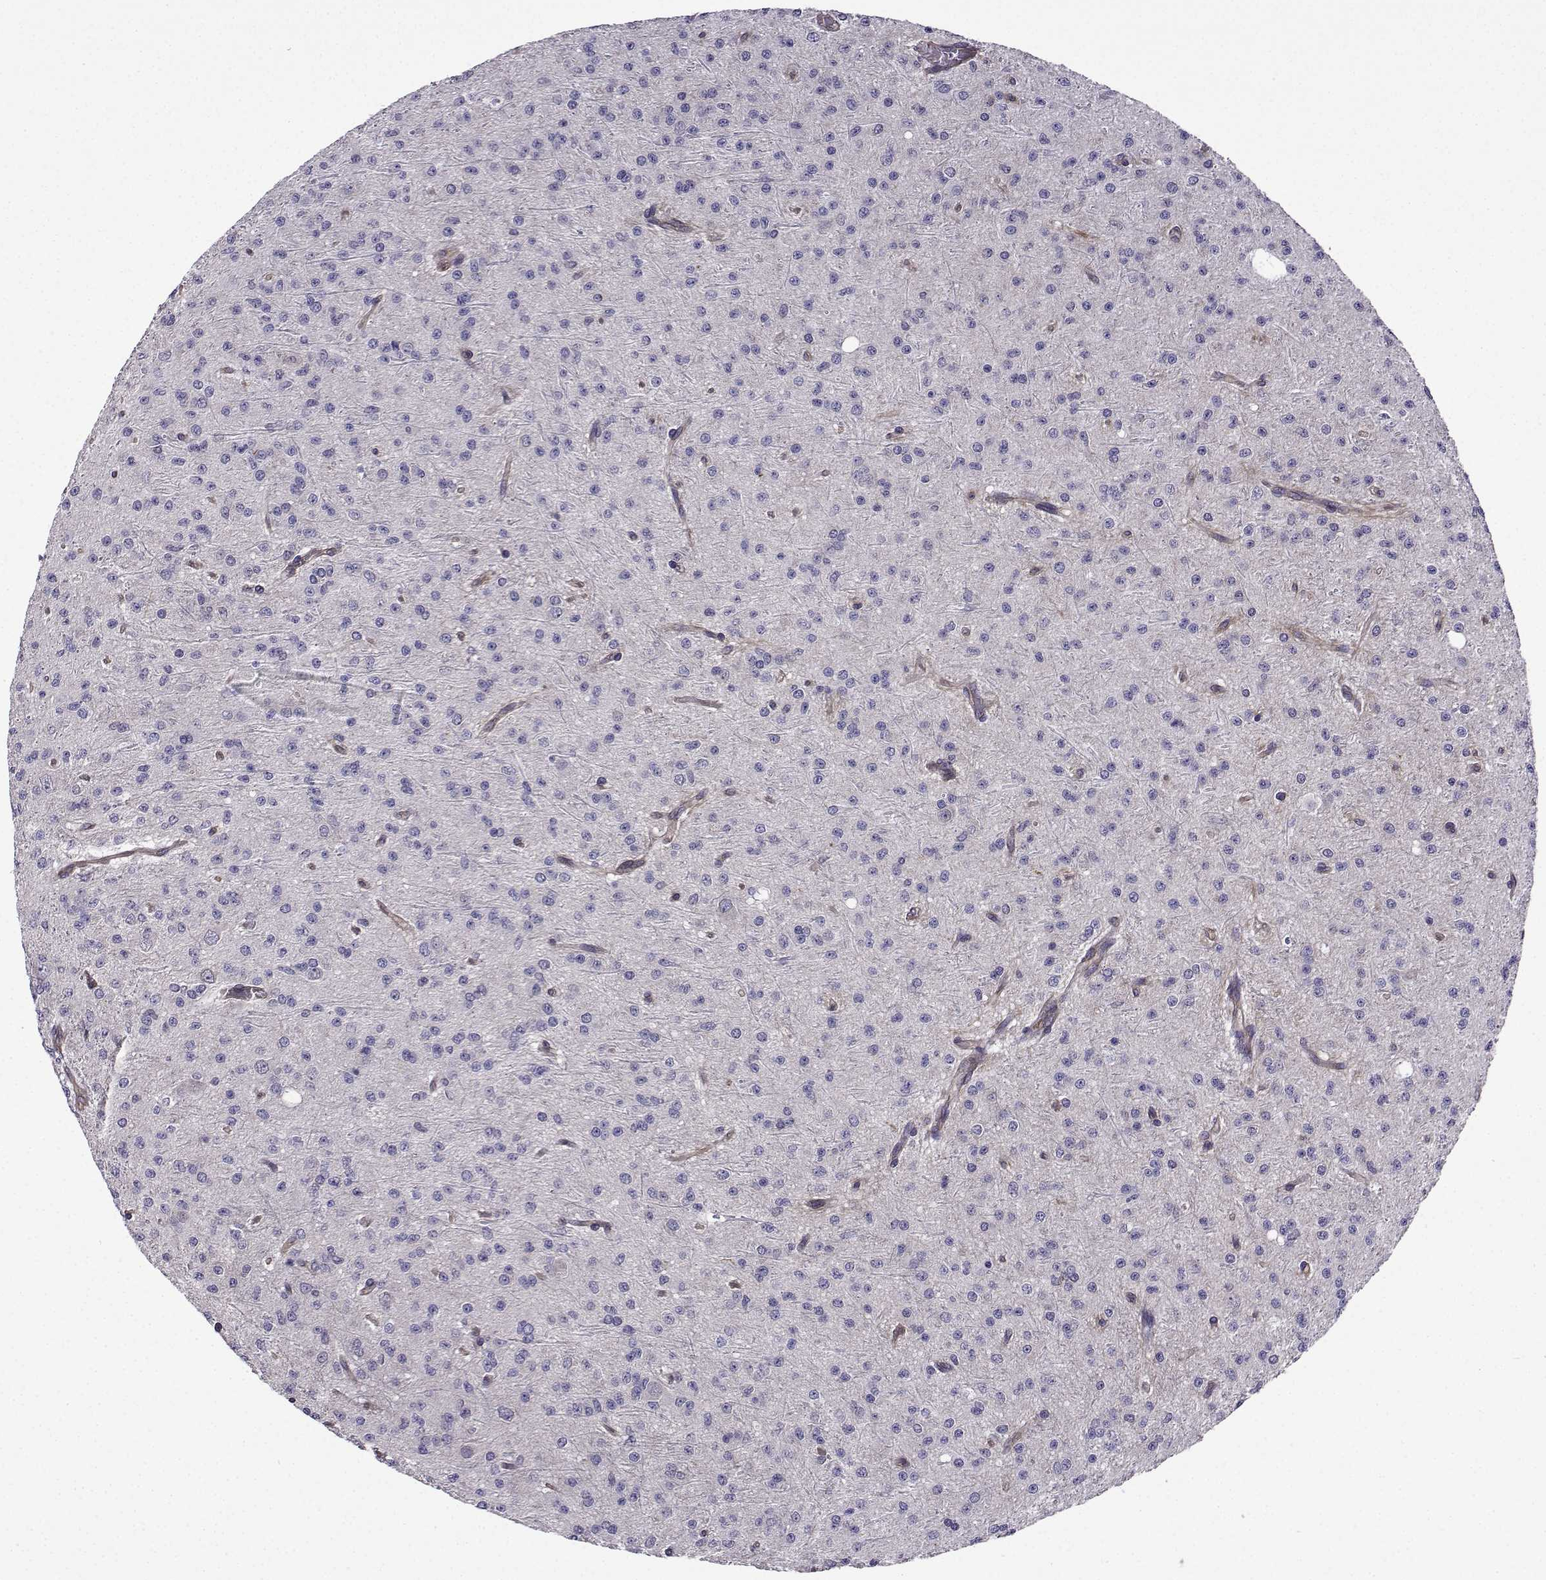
{"staining": {"intensity": "negative", "quantity": "none", "location": "none"}, "tissue": "glioma", "cell_type": "Tumor cells", "image_type": "cancer", "snomed": [{"axis": "morphology", "description": "Glioma, malignant, Low grade"}, {"axis": "topography", "description": "Brain"}], "caption": "There is no significant positivity in tumor cells of malignant glioma (low-grade).", "gene": "ITGB8", "patient": {"sex": "male", "age": 27}}